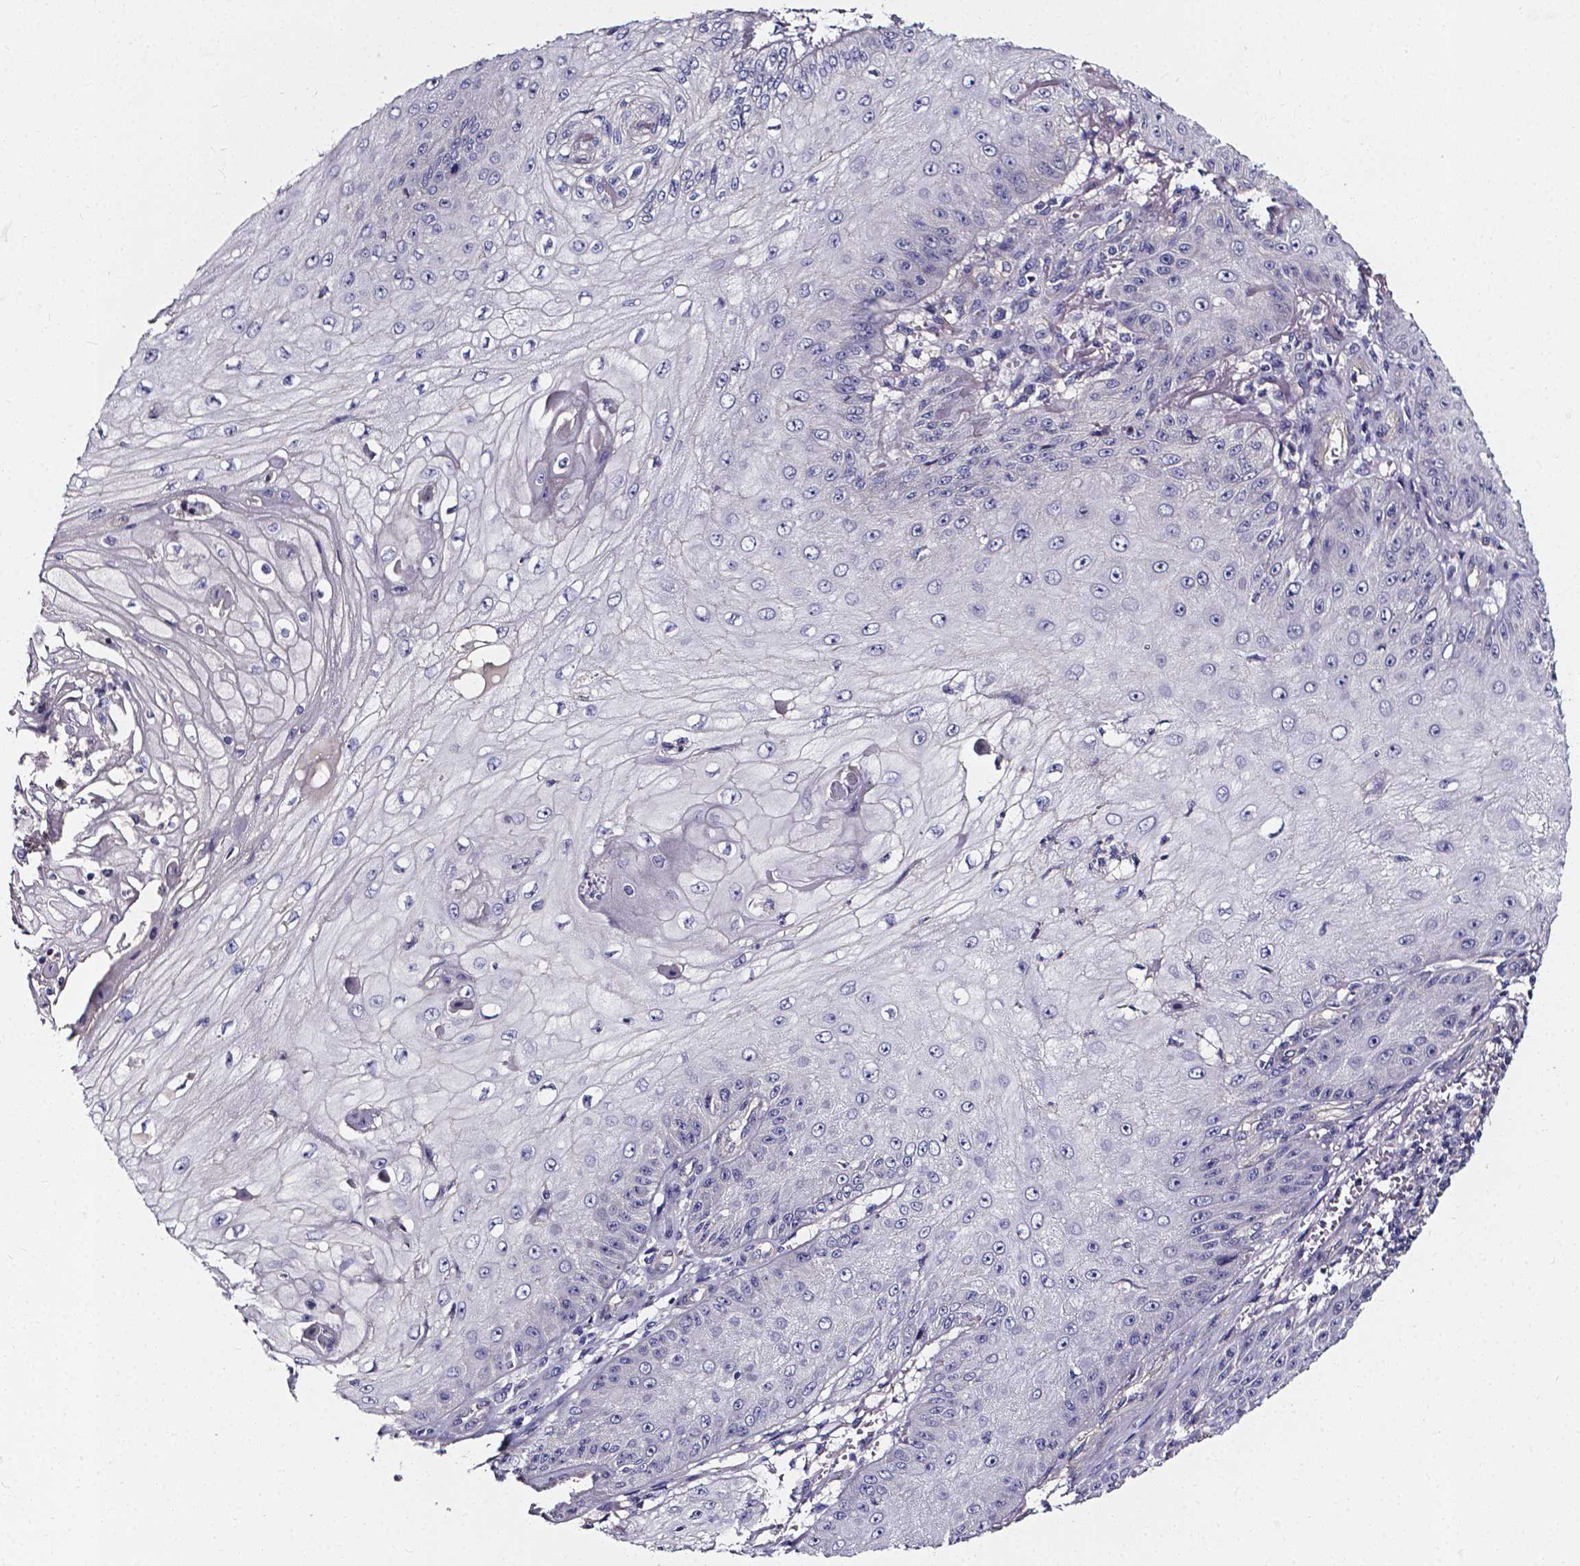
{"staining": {"intensity": "negative", "quantity": "none", "location": "none"}, "tissue": "skin cancer", "cell_type": "Tumor cells", "image_type": "cancer", "snomed": [{"axis": "morphology", "description": "Squamous cell carcinoma, NOS"}, {"axis": "topography", "description": "Skin"}], "caption": "Tumor cells show no significant protein expression in skin cancer (squamous cell carcinoma).", "gene": "CACNG8", "patient": {"sex": "male", "age": 70}}